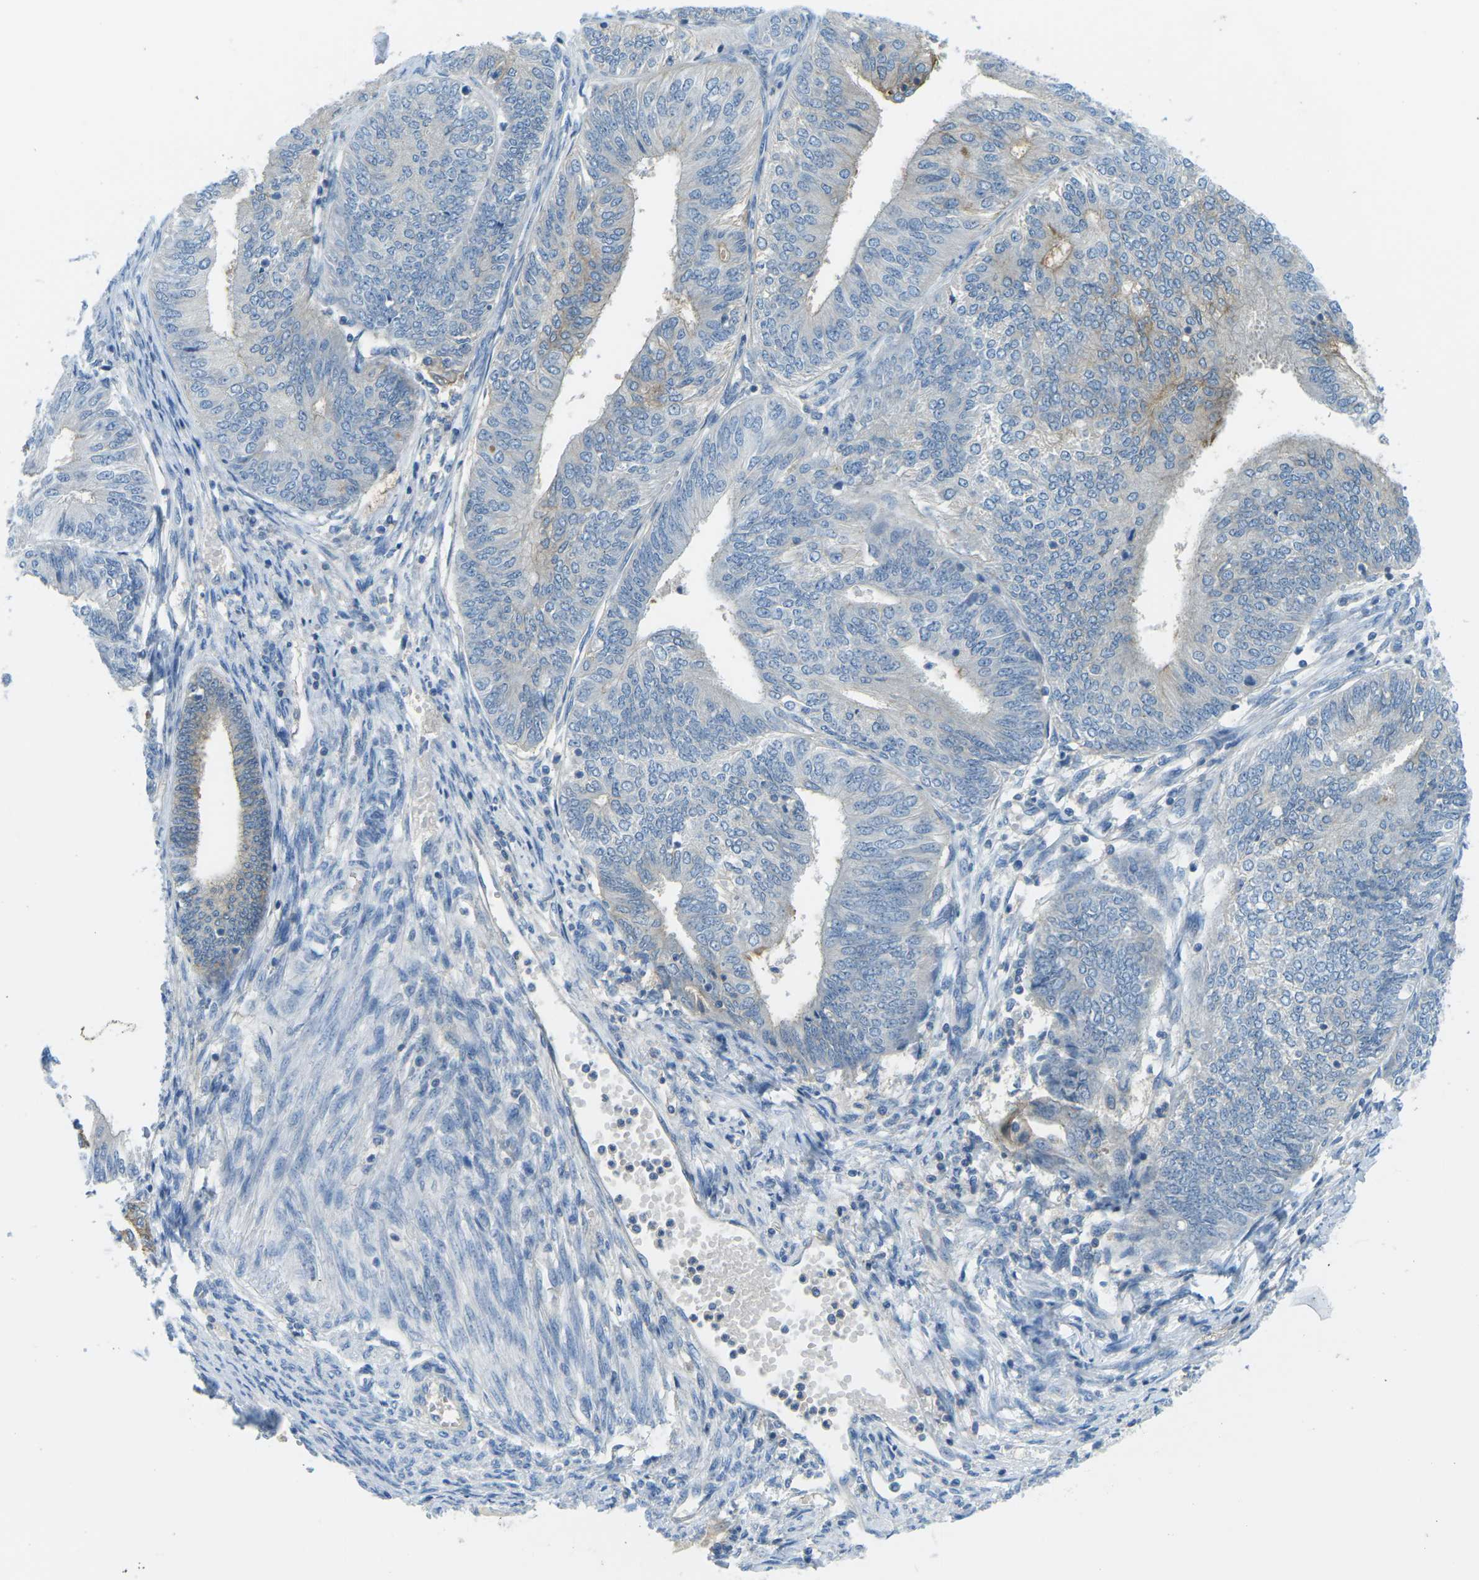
{"staining": {"intensity": "negative", "quantity": "none", "location": "none"}, "tissue": "endometrial cancer", "cell_type": "Tumor cells", "image_type": "cancer", "snomed": [{"axis": "morphology", "description": "Adenocarcinoma, NOS"}, {"axis": "topography", "description": "Endometrium"}], "caption": "Human endometrial cancer (adenocarcinoma) stained for a protein using IHC exhibits no expression in tumor cells.", "gene": "CD47", "patient": {"sex": "female", "age": 58}}